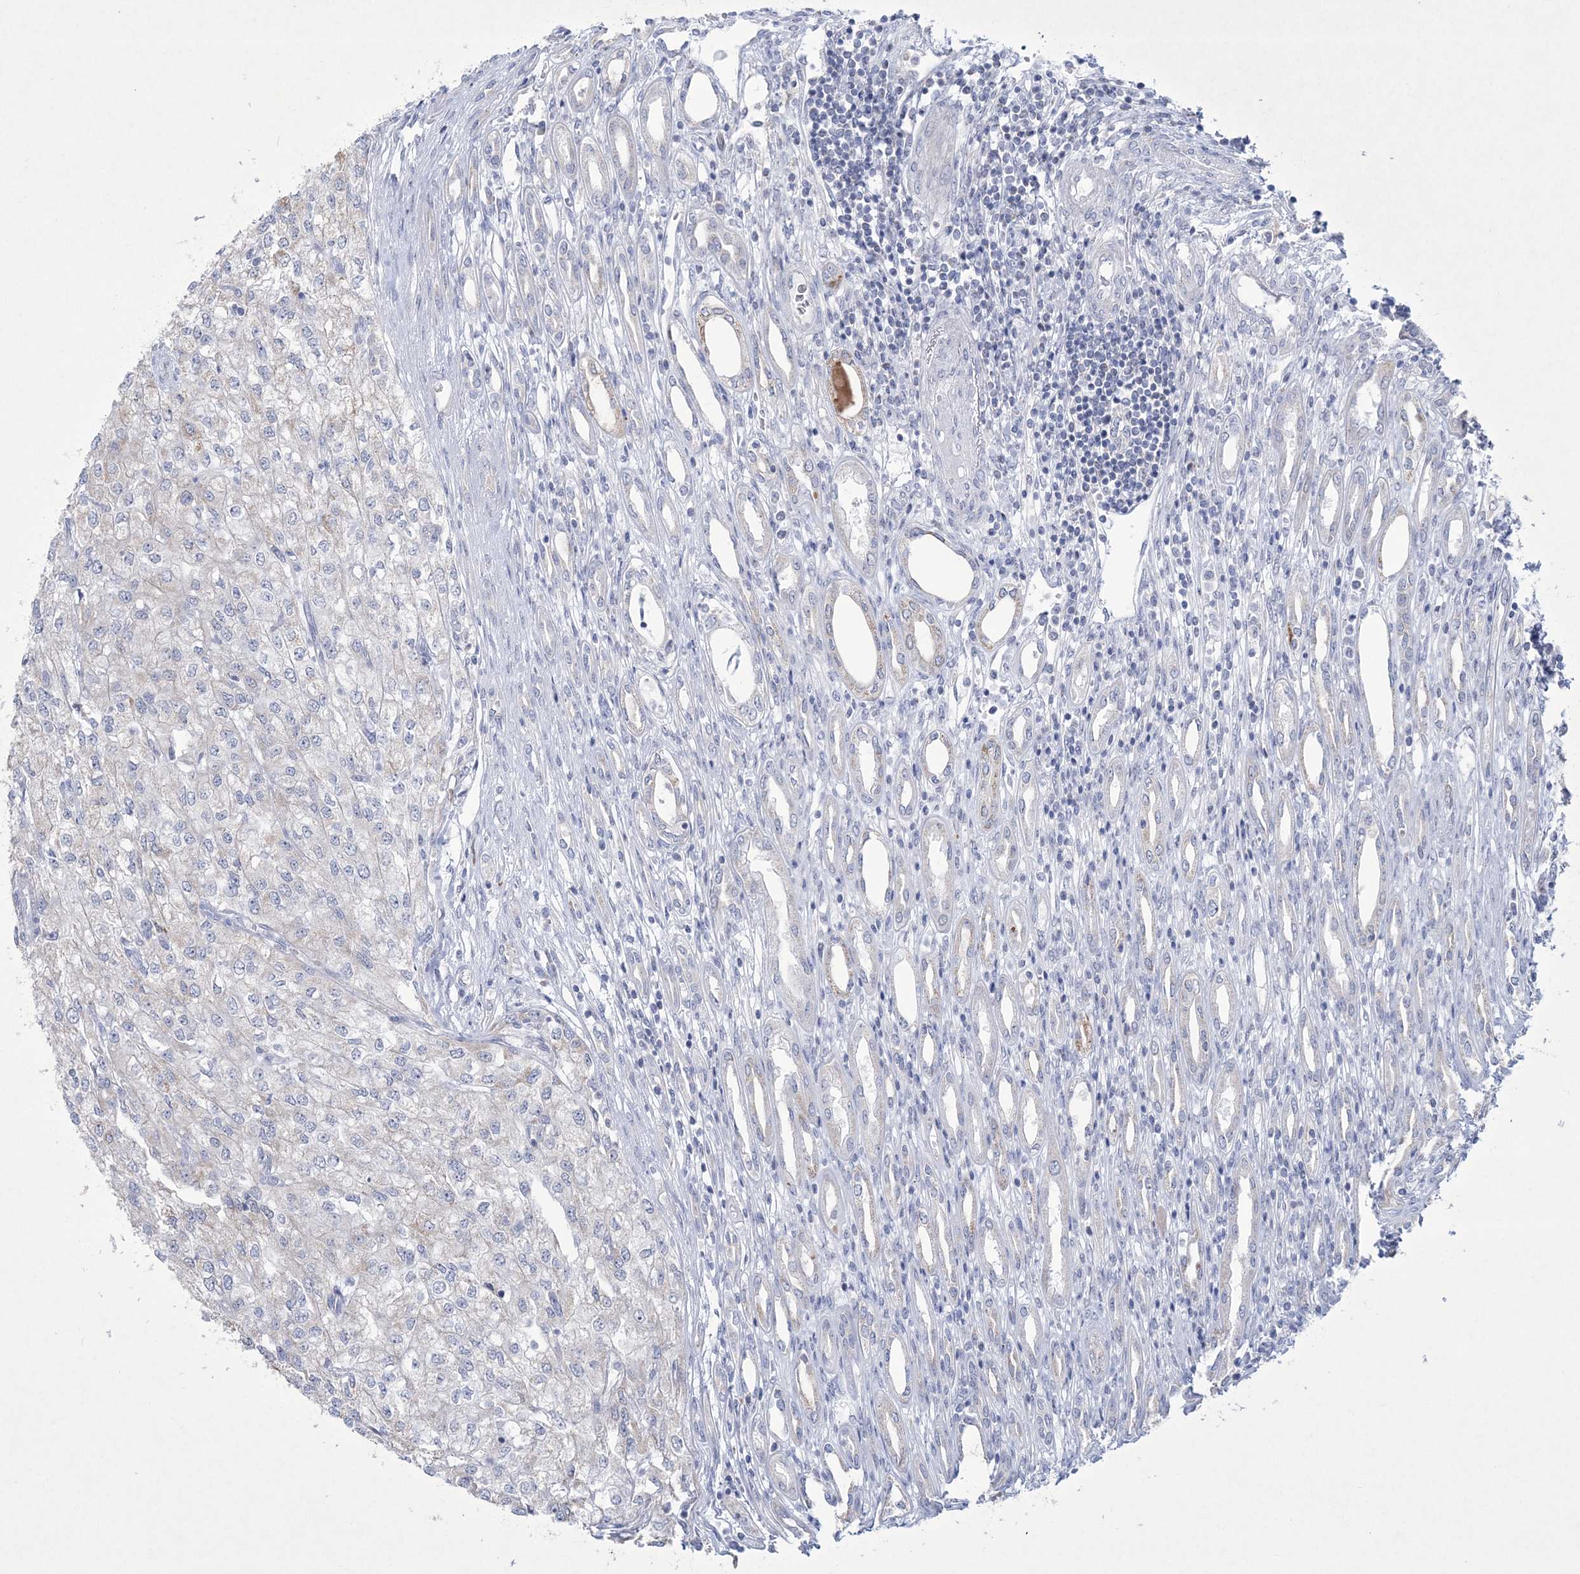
{"staining": {"intensity": "negative", "quantity": "none", "location": "none"}, "tissue": "renal cancer", "cell_type": "Tumor cells", "image_type": "cancer", "snomed": [{"axis": "morphology", "description": "Adenocarcinoma, NOS"}, {"axis": "topography", "description": "Kidney"}], "caption": "Immunohistochemical staining of adenocarcinoma (renal) displays no significant expression in tumor cells. (Stains: DAB immunohistochemistry (IHC) with hematoxylin counter stain, Microscopy: brightfield microscopy at high magnification).", "gene": "CES4A", "patient": {"sex": "female", "age": 54}}